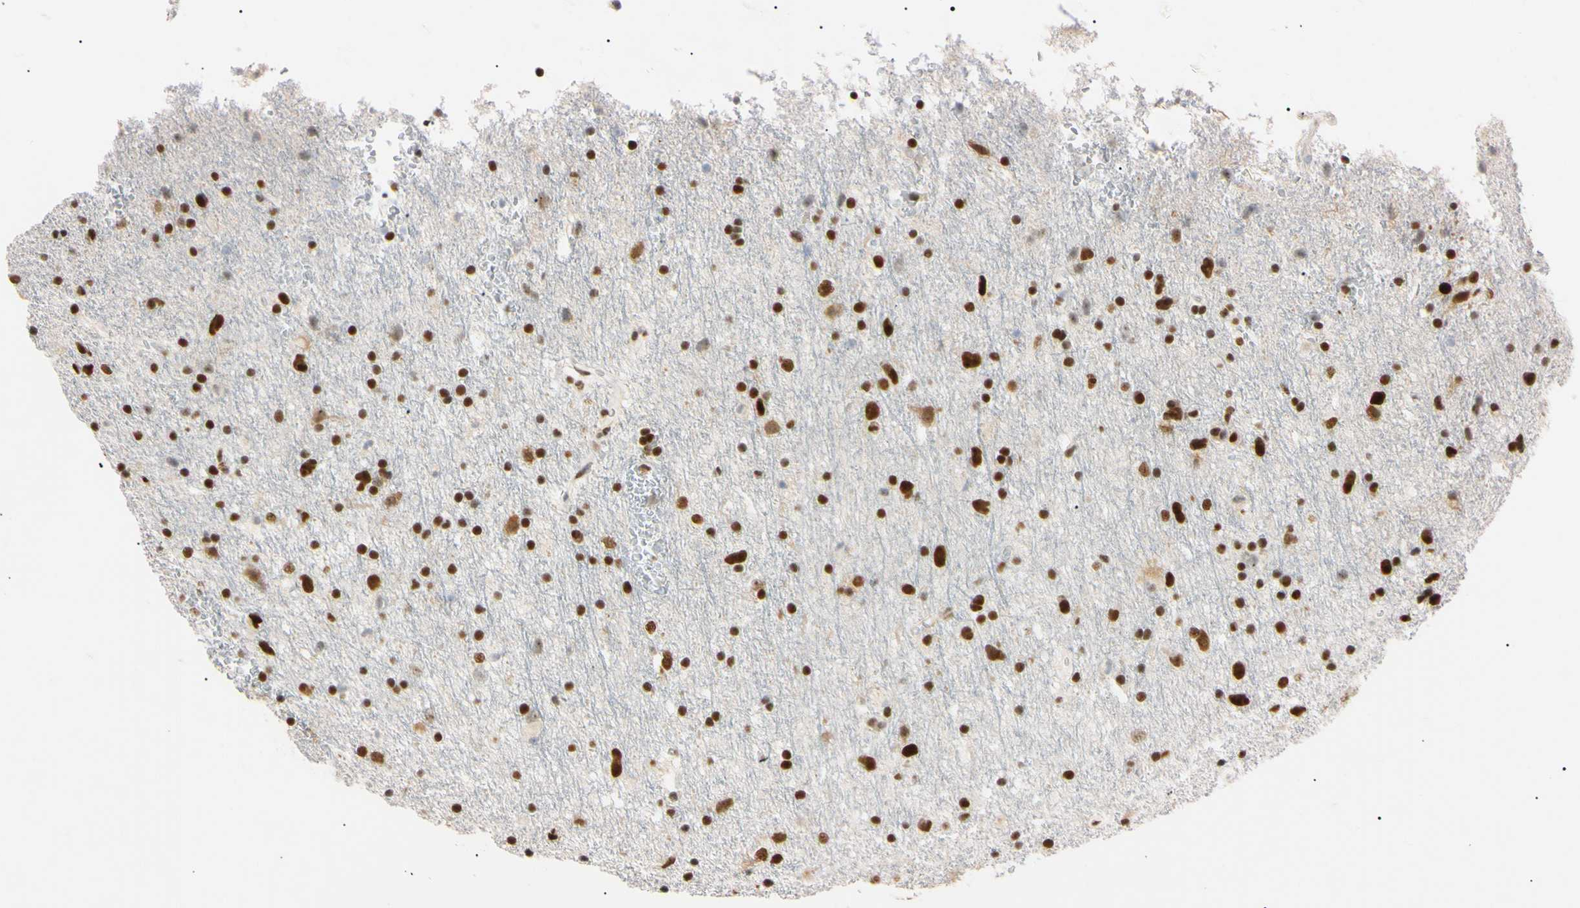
{"staining": {"intensity": "strong", "quantity": ">75%", "location": "nuclear"}, "tissue": "glioma", "cell_type": "Tumor cells", "image_type": "cancer", "snomed": [{"axis": "morphology", "description": "Glioma, malignant, Low grade"}, {"axis": "topography", "description": "Brain"}], "caption": "High-magnification brightfield microscopy of low-grade glioma (malignant) stained with DAB (3,3'-diaminobenzidine) (brown) and counterstained with hematoxylin (blue). tumor cells exhibit strong nuclear positivity is seen in about>75% of cells.", "gene": "ZNF134", "patient": {"sex": "male", "age": 77}}